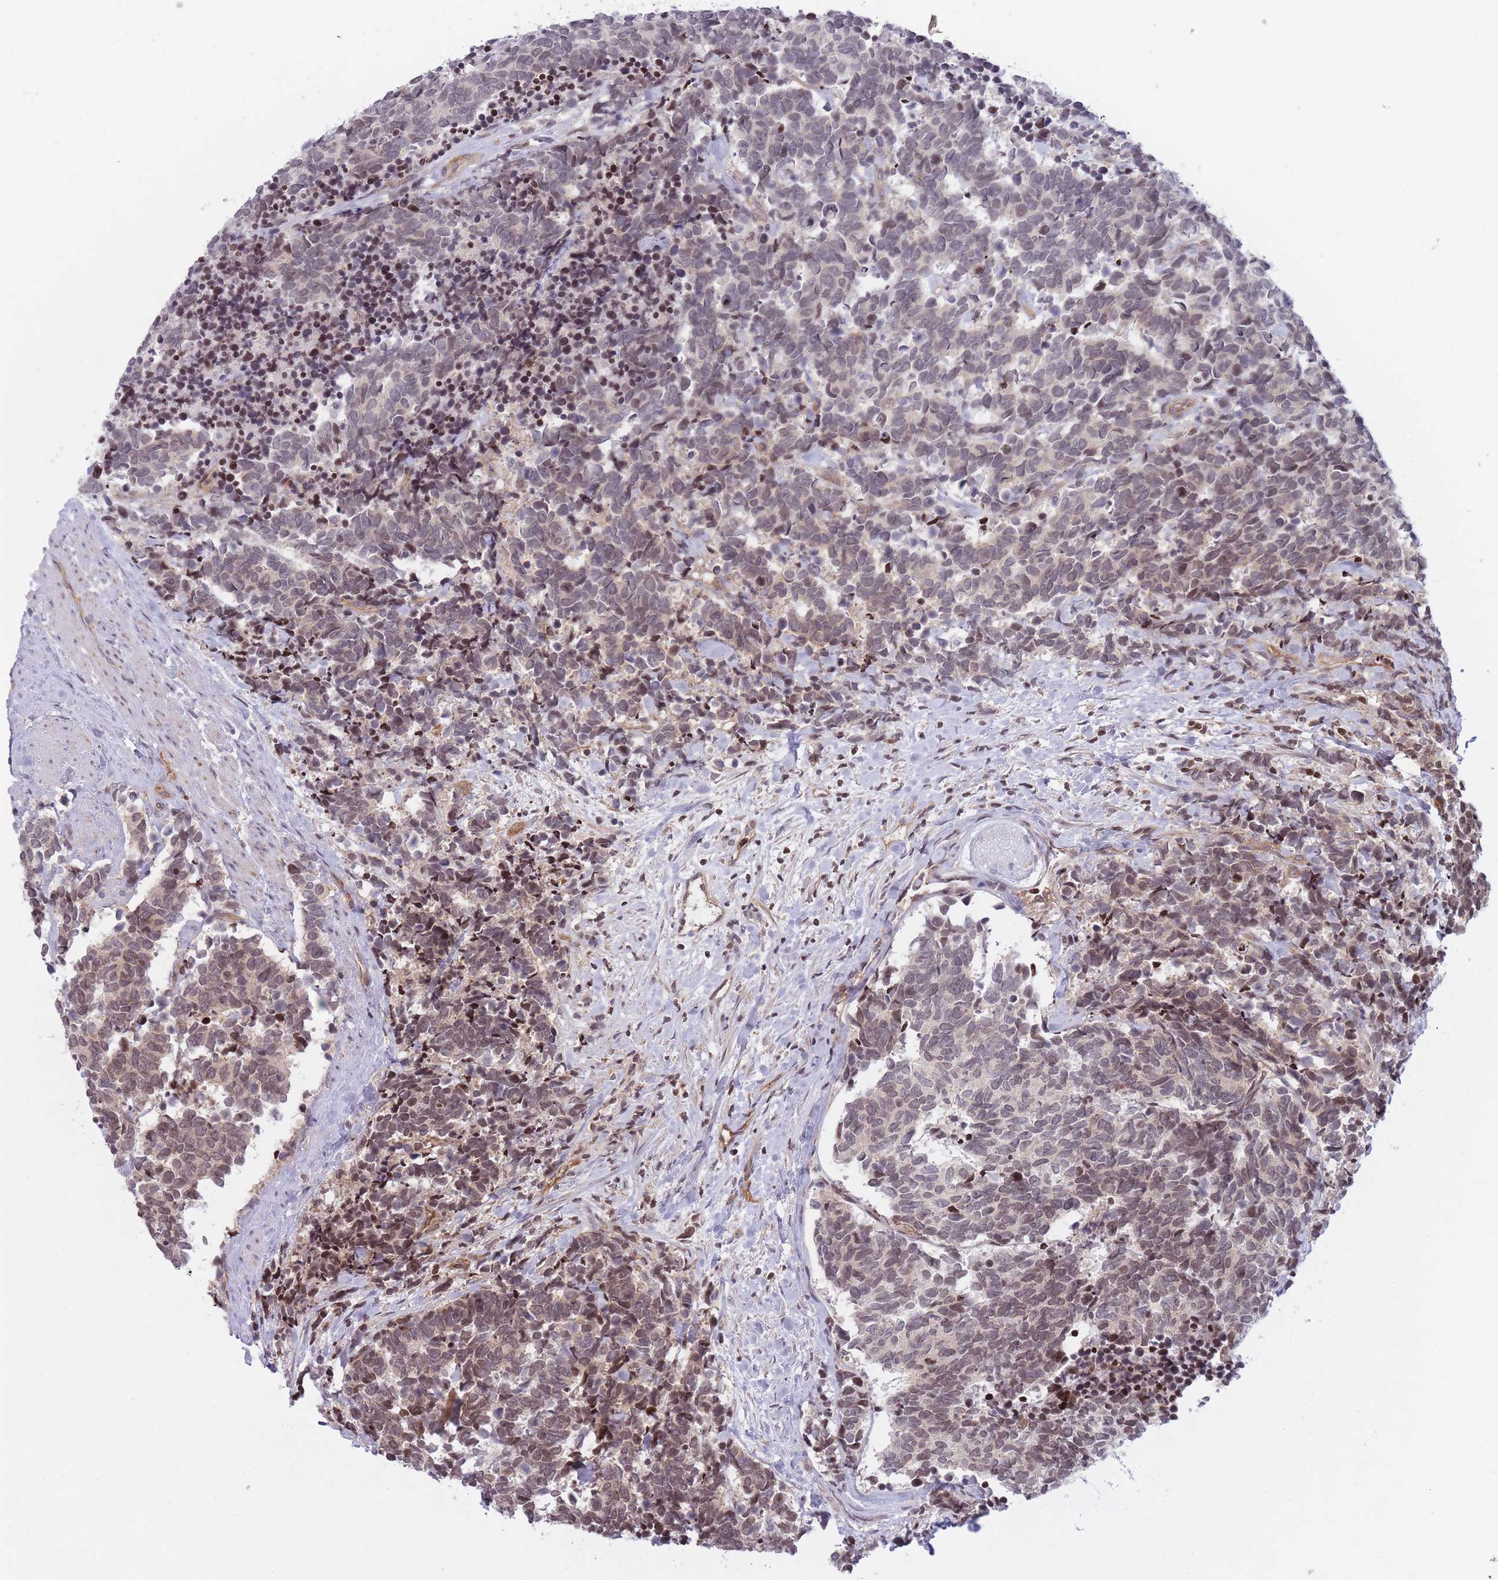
{"staining": {"intensity": "weak", "quantity": "25%-75%", "location": "nuclear"}, "tissue": "carcinoid", "cell_type": "Tumor cells", "image_type": "cancer", "snomed": [{"axis": "morphology", "description": "Carcinoma, NOS"}, {"axis": "morphology", "description": "Carcinoid, malignant, NOS"}, {"axis": "topography", "description": "Prostate"}], "caption": "The photomicrograph displays a brown stain indicating the presence of a protein in the nuclear of tumor cells in carcinoma.", "gene": "SLC35F5", "patient": {"sex": "male", "age": 57}}